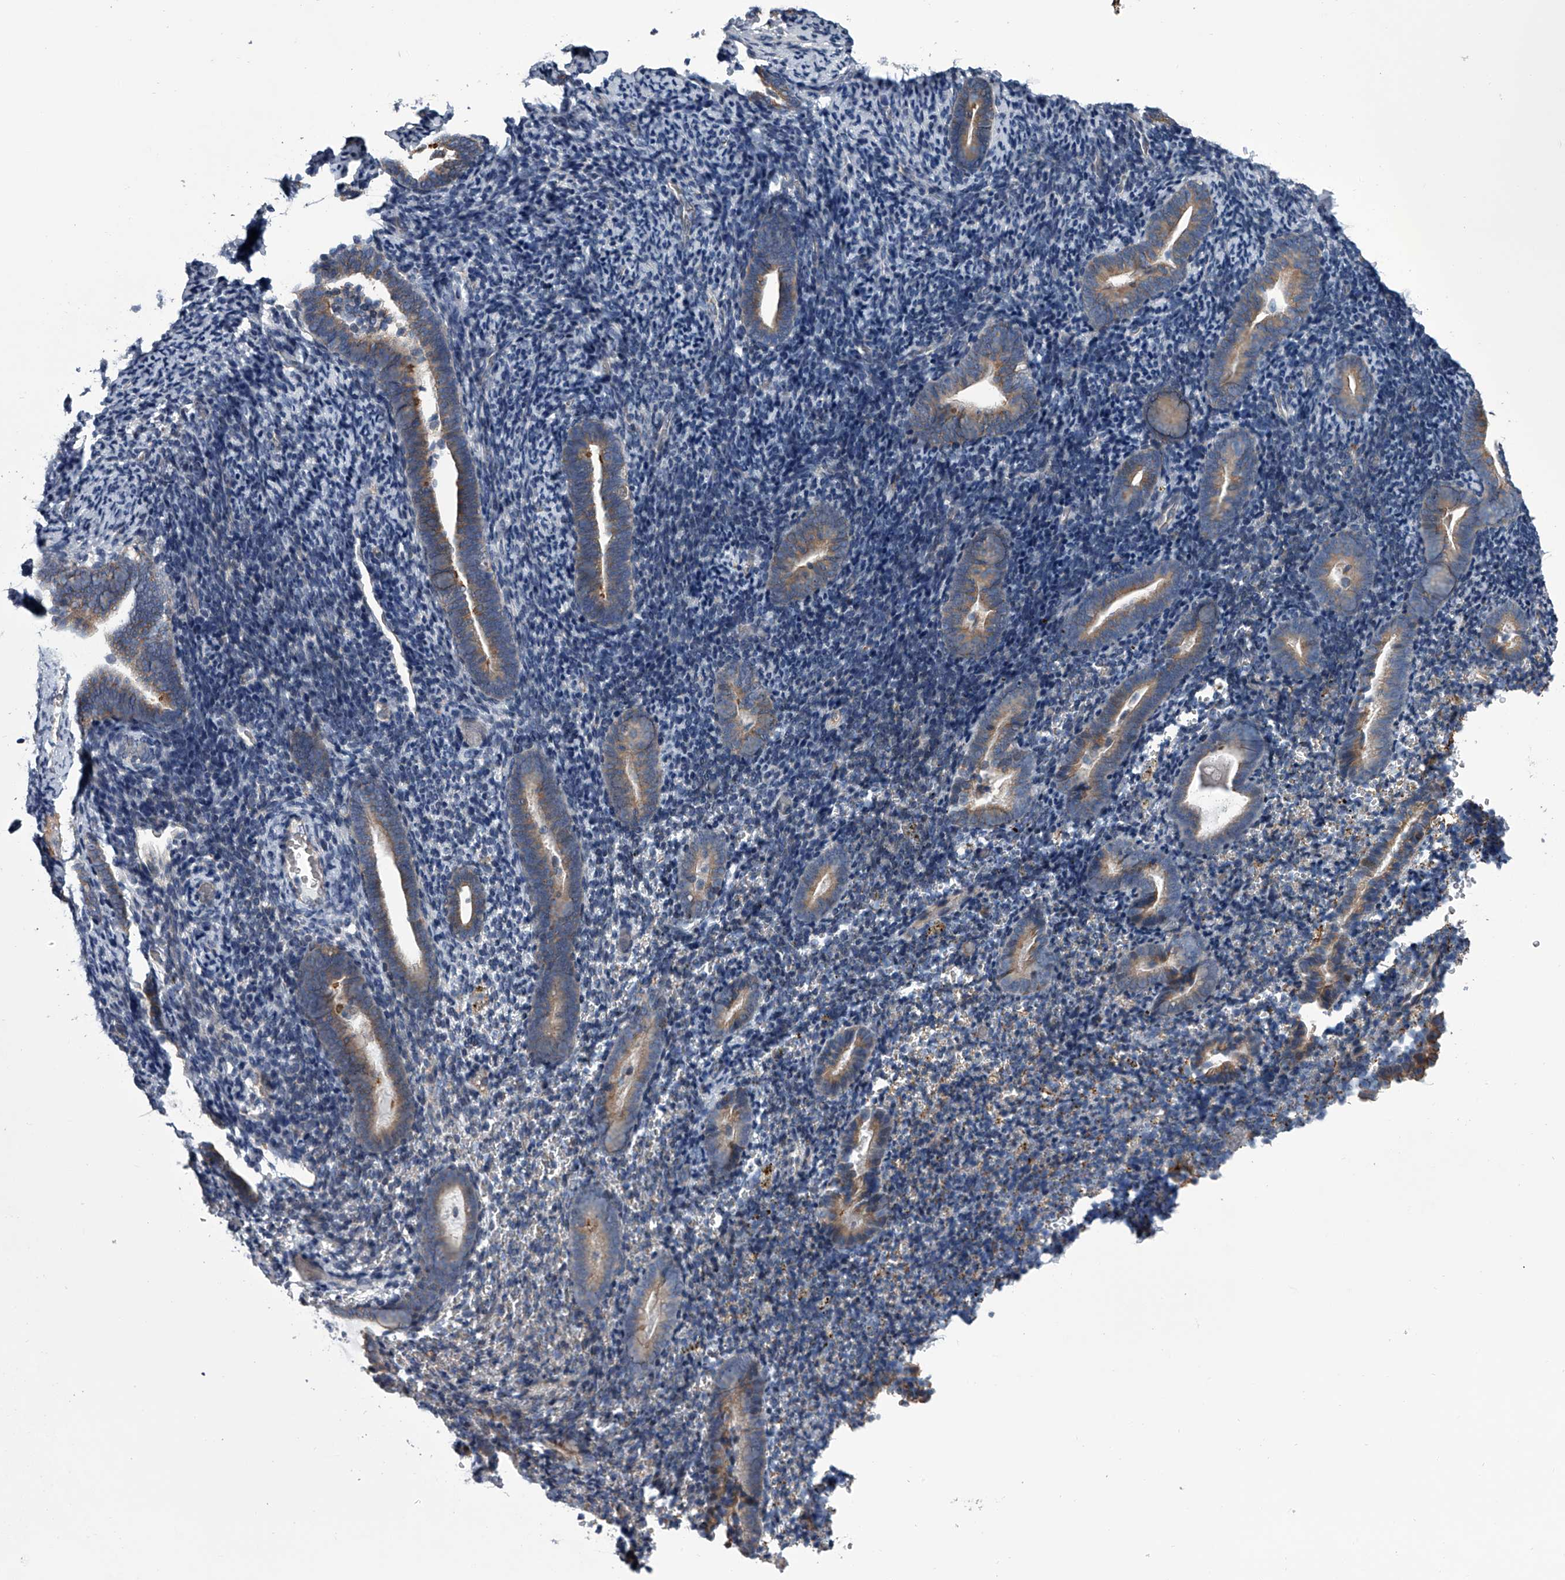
{"staining": {"intensity": "negative", "quantity": "none", "location": "none"}, "tissue": "endometrium", "cell_type": "Cells in endometrial stroma", "image_type": "normal", "snomed": [{"axis": "morphology", "description": "Normal tissue, NOS"}, {"axis": "topography", "description": "Endometrium"}], "caption": "Micrograph shows no significant protein expression in cells in endometrial stroma of unremarkable endometrium. Brightfield microscopy of IHC stained with DAB (brown) and hematoxylin (blue), captured at high magnification.", "gene": "ABCG1", "patient": {"sex": "female", "age": 51}}